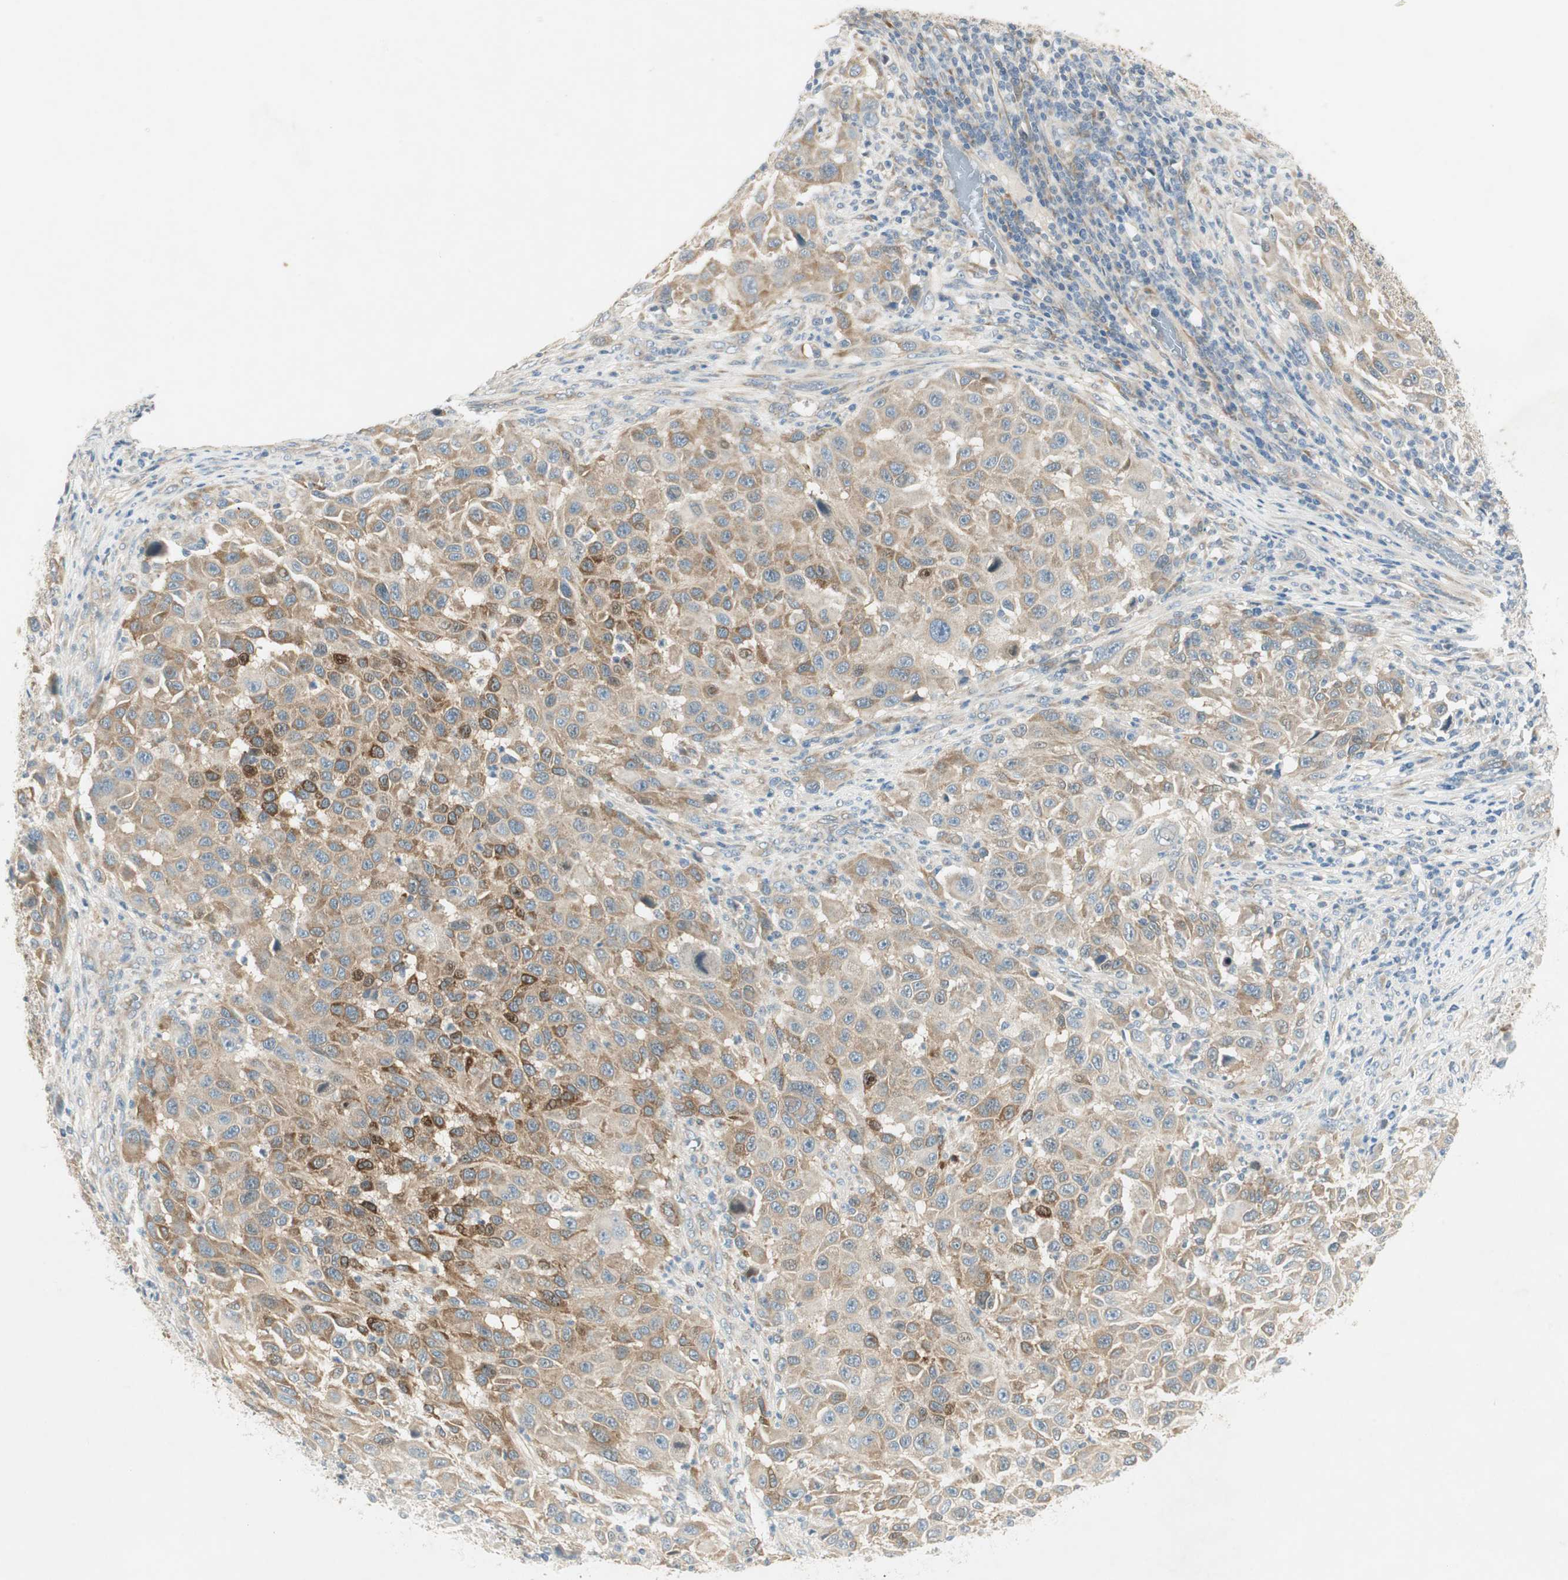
{"staining": {"intensity": "moderate", "quantity": ">75%", "location": "cytoplasmic/membranous"}, "tissue": "melanoma", "cell_type": "Tumor cells", "image_type": "cancer", "snomed": [{"axis": "morphology", "description": "Malignant melanoma, Metastatic site"}, {"axis": "topography", "description": "Lymph node"}], "caption": "A histopathology image of melanoma stained for a protein shows moderate cytoplasmic/membranous brown staining in tumor cells. Nuclei are stained in blue.", "gene": "STON1-GTF2A1L", "patient": {"sex": "male", "age": 61}}